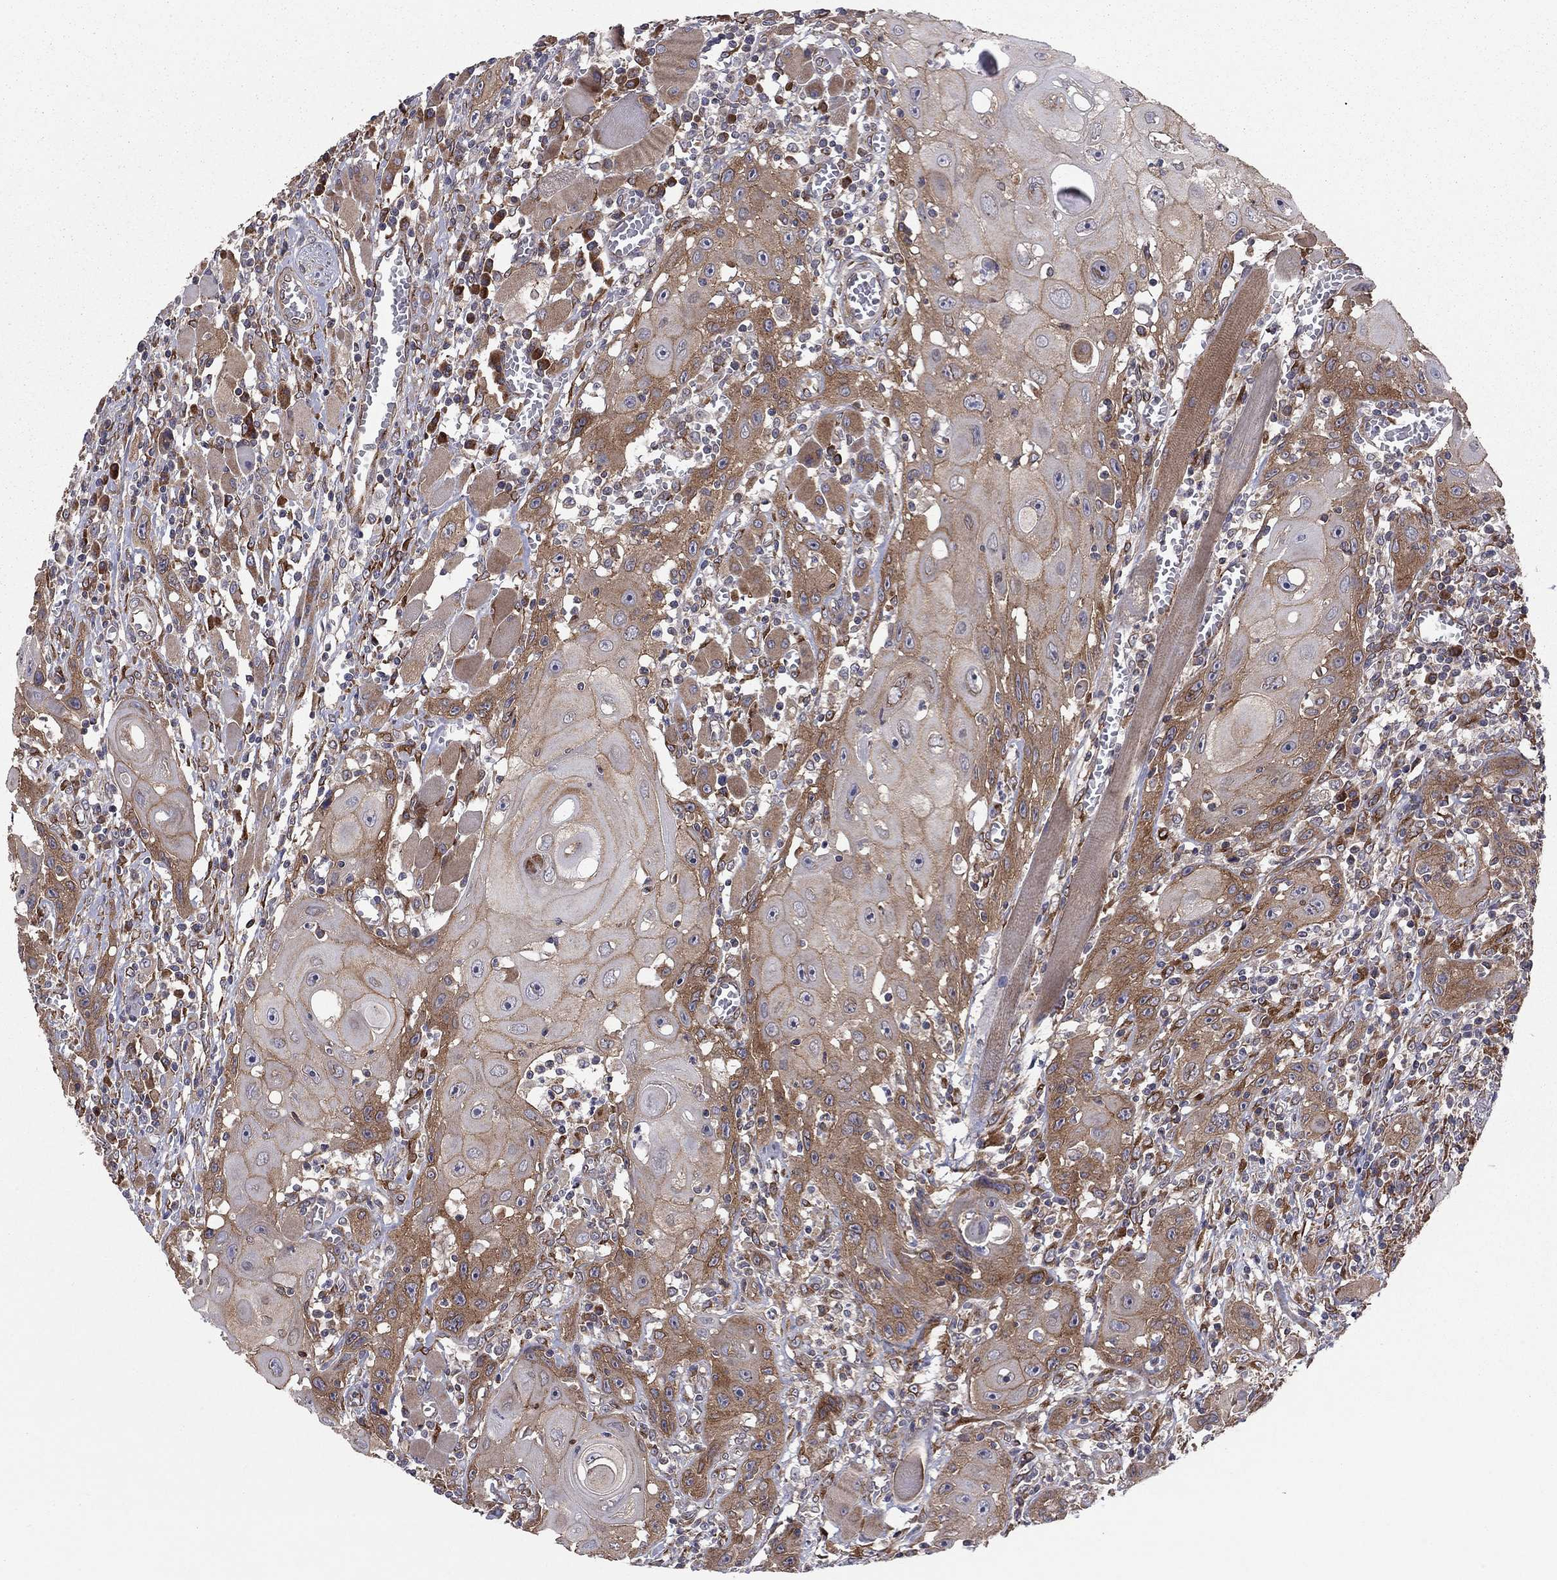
{"staining": {"intensity": "moderate", "quantity": "25%-75%", "location": "cytoplasmic/membranous"}, "tissue": "head and neck cancer", "cell_type": "Tumor cells", "image_type": "cancer", "snomed": [{"axis": "morphology", "description": "Normal tissue, NOS"}, {"axis": "morphology", "description": "Squamous cell carcinoma, NOS"}, {"axis": "topography", "description": "Oral tissue"}, {"axis": "topography", "description": "Head-Neck"}], "caption": "This image demonstrates squamous cell carcinoma (head and neck) stained with immunohistochemistry to label a protein in brown. The cytoplasmic/membranous of tumor cells show moderate positivity for the protein. Nuclei are counter-stained blue.", "gene": "YIF1A", "patient": {"sex": "male", "age": 71}}